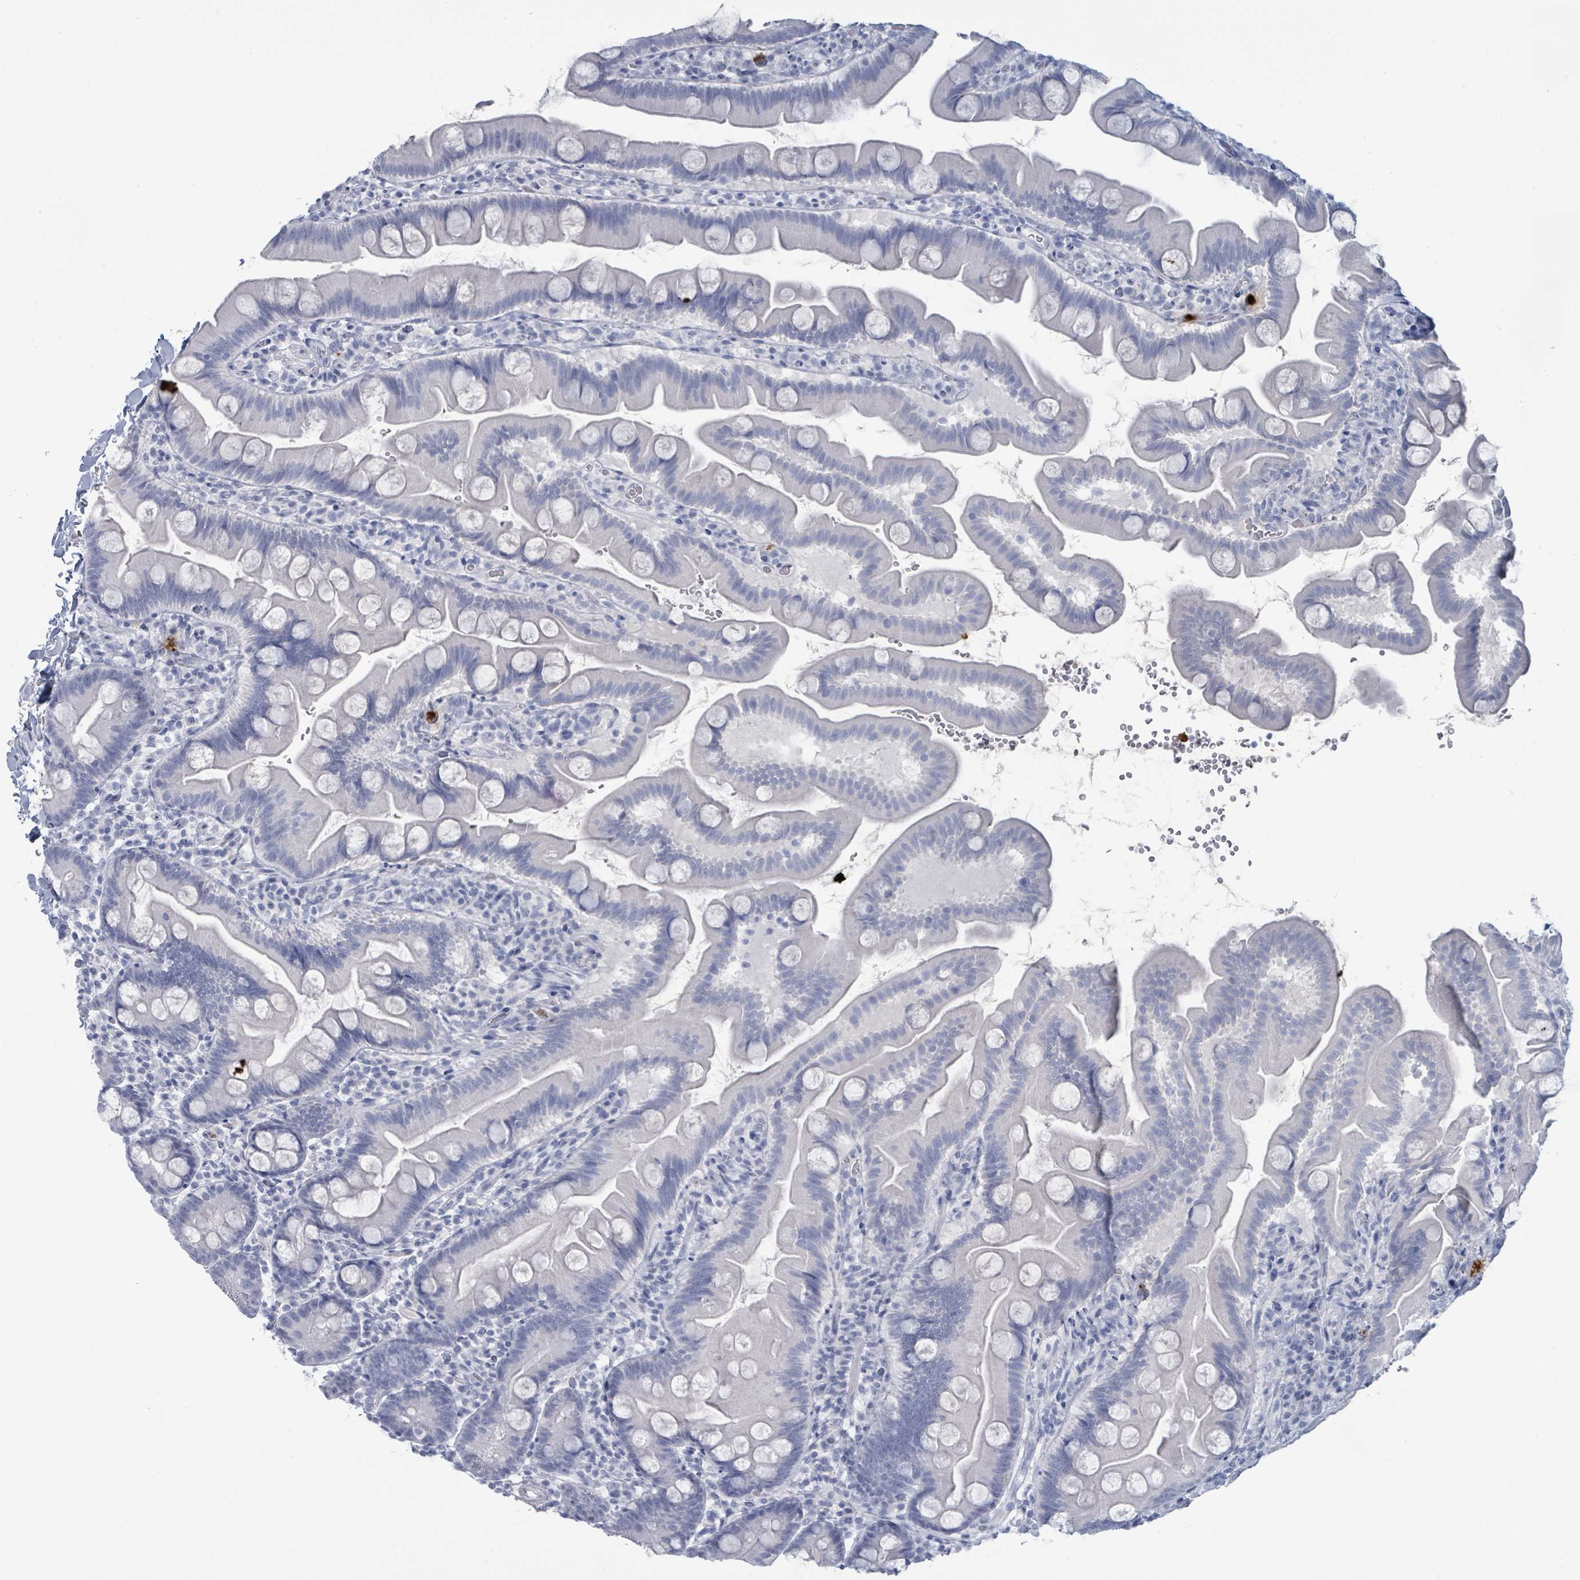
{"staining": {"intensity": "negative", "quantity": "none", "location": "none"}, "tissue": "small intestine", "cell_type": "Glandular cells", "image_type": "normal", "snomed": [{"axis": "morphology", "description": "Normal tissue, NOS"}, {"axis": "topography", "description": "Small intestine"}], "caption": "A photomicrograph of small intestine stained for a protein demonstrates no brown staining in glandular cells. (Immunohistochemistry, brightfield microscopy, high magnification).", "gene": "DEFA4", "patient": {"sex": "female", "age": 68}}